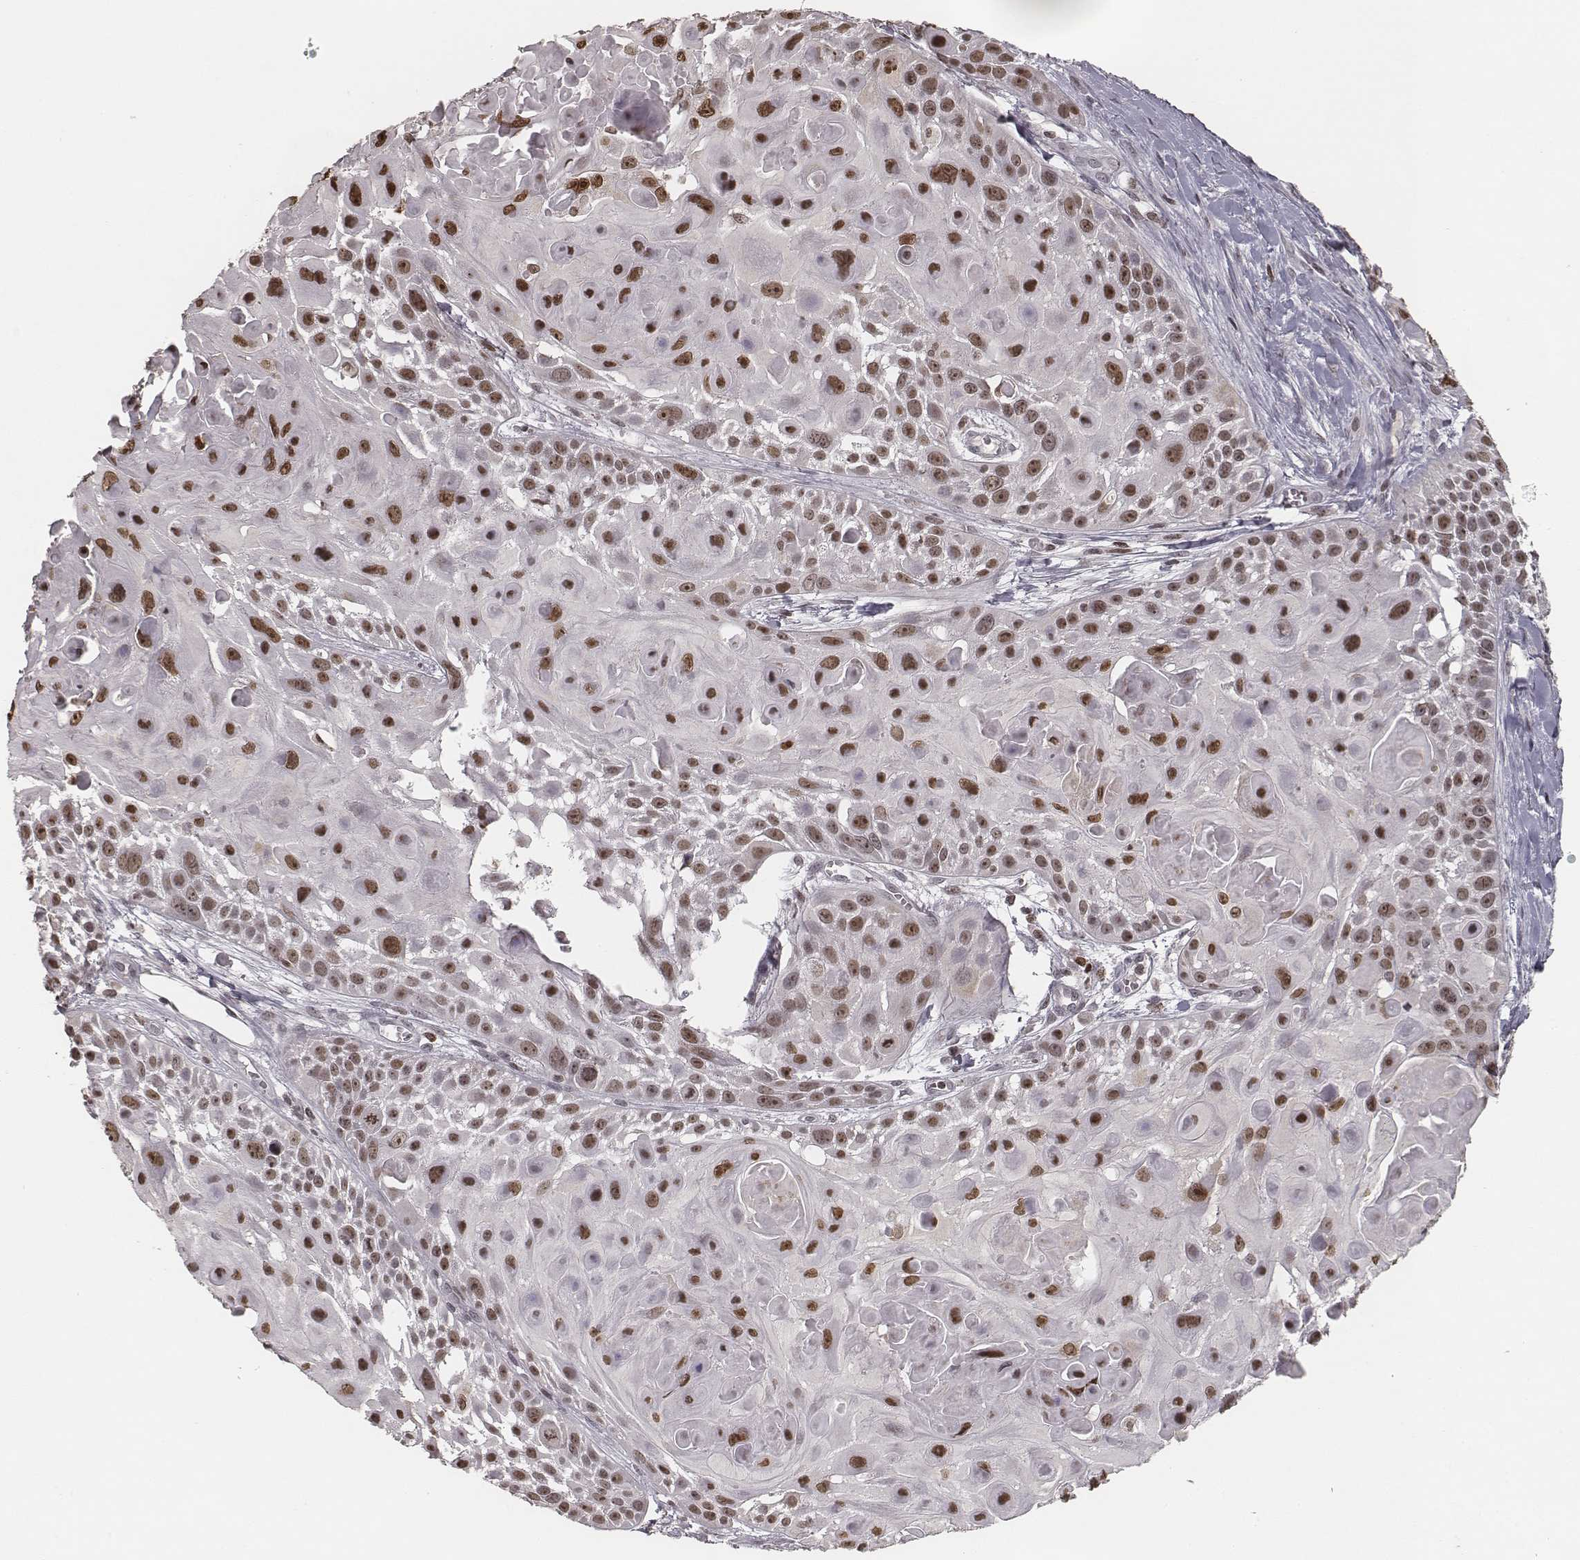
{"staining": {"intensity": "moderate", "quantity": ">75%", "location": "nuclear"}, "tissue": "skin cancer", "cell_type": "Tumor cells", "image_type": "cancer", "snomed": [{"axis": "morphology", "description": "Squamous cell carcinoma, NOS"}, {"axis": "topography", "description": "Skin"}, {"axis": "topography", "description": "Anal"}], "caption": "An IHC histopathology image of neoplastic tissue is shown. Protein staining in brown shows moderate nuclear positivity in skin cancer within tumor cells. (DAB (3,3'-diaminobenzidine) IHC with brightfield microscopy, high magnification).", "gene": "HMGA2", "patient": {"sex": "female", "age": 75}}